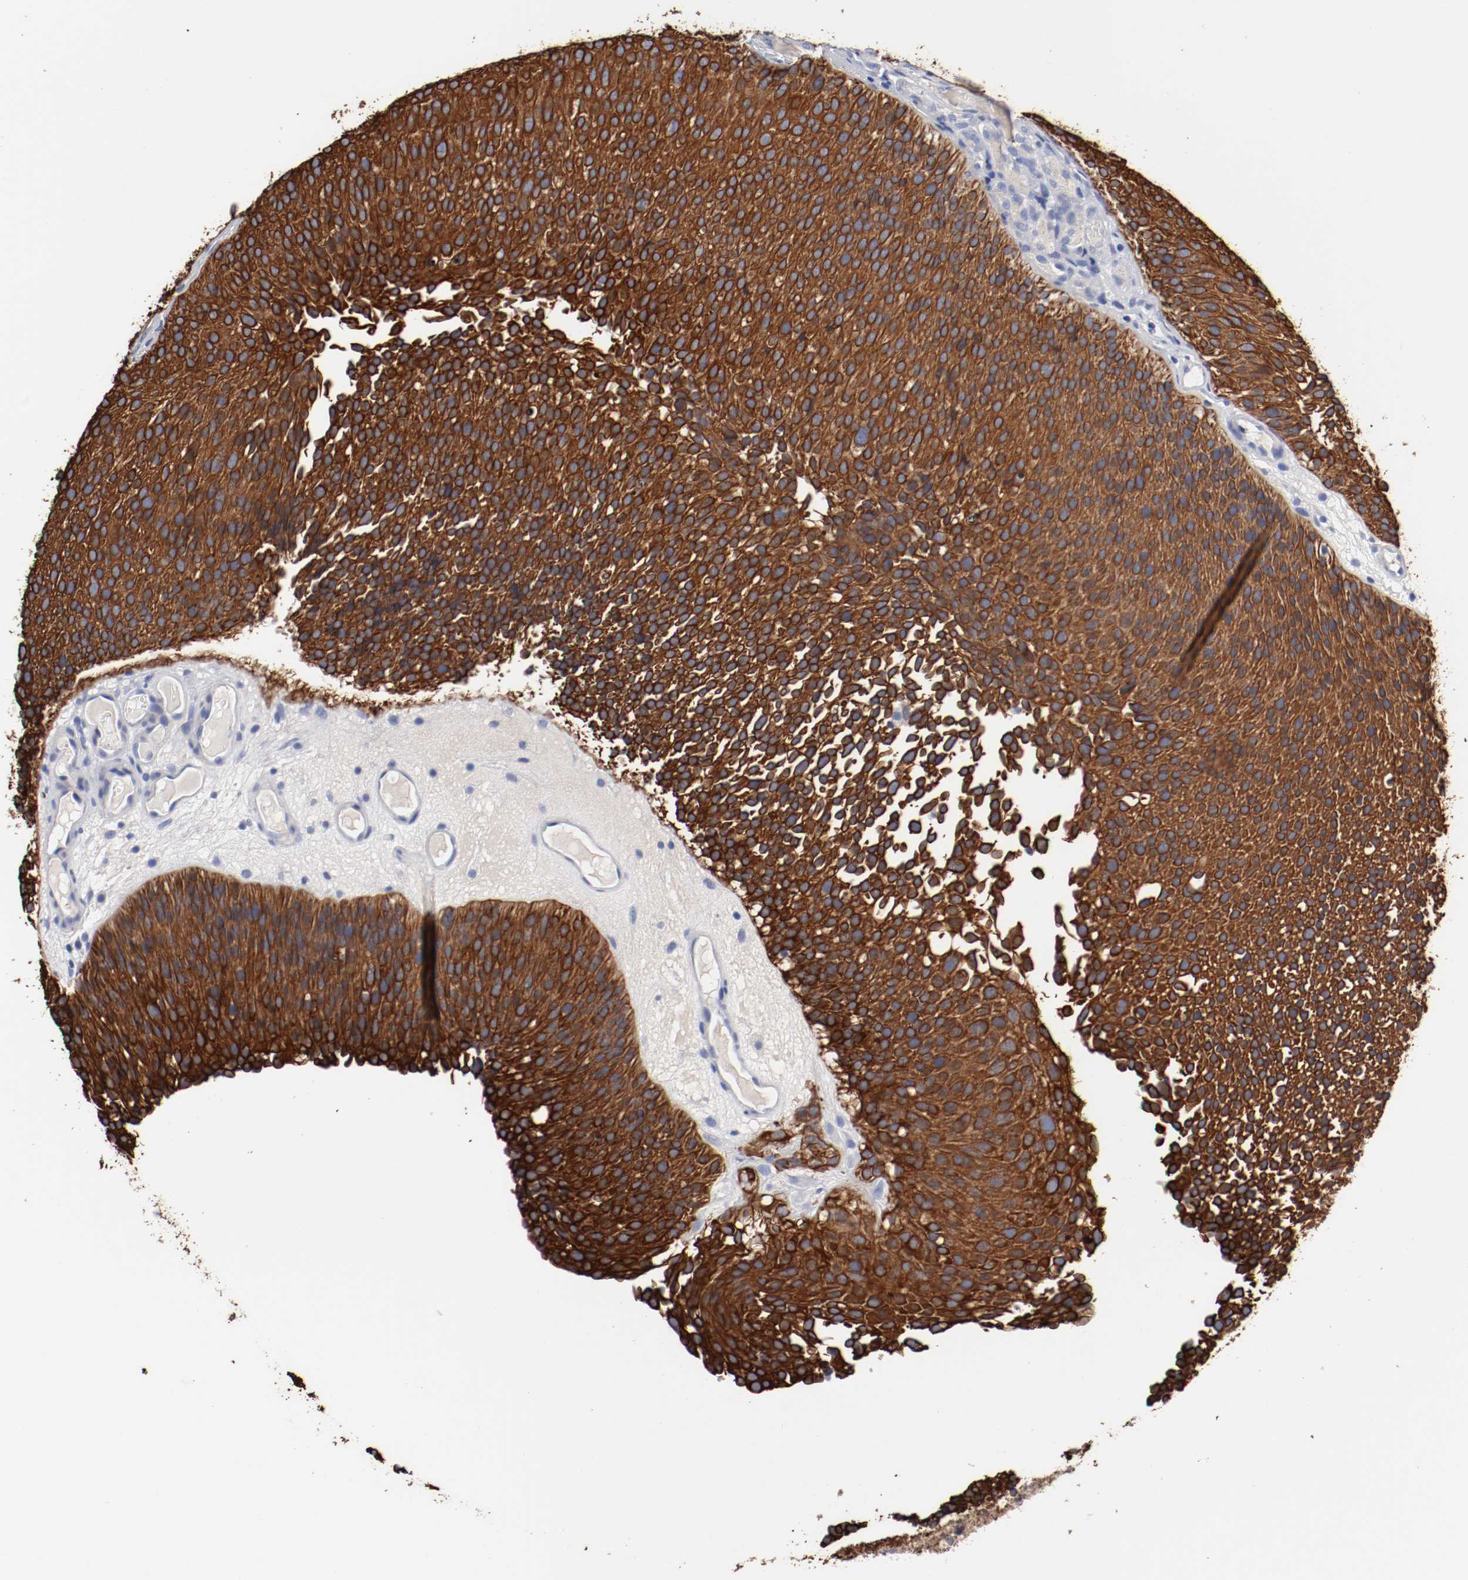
{"staining": {"intensity": "strong", "quantity": ">75%", "location": "cytoplasmic/membranous"}, "tissue": "urothelial cancer", "cell_type": "Tumor cells", "image_type": "cancer", "snomed": [{"axis": "morphology", "description": "Urothelial carcinoma, Low grade"}, {"axis": "topography", "description": "Urinary bladder"}], "caption": "Urothelial carcinoma (low-grade) stained with DAB (3,3'-diaminobenzidine) immunohistochemistry shows high levels of strong cytoplasmic/membranous expression in about >75% of tumor cells.", "gene": "TSPAN6", "patient": {"sex": "male", "age": 85}}